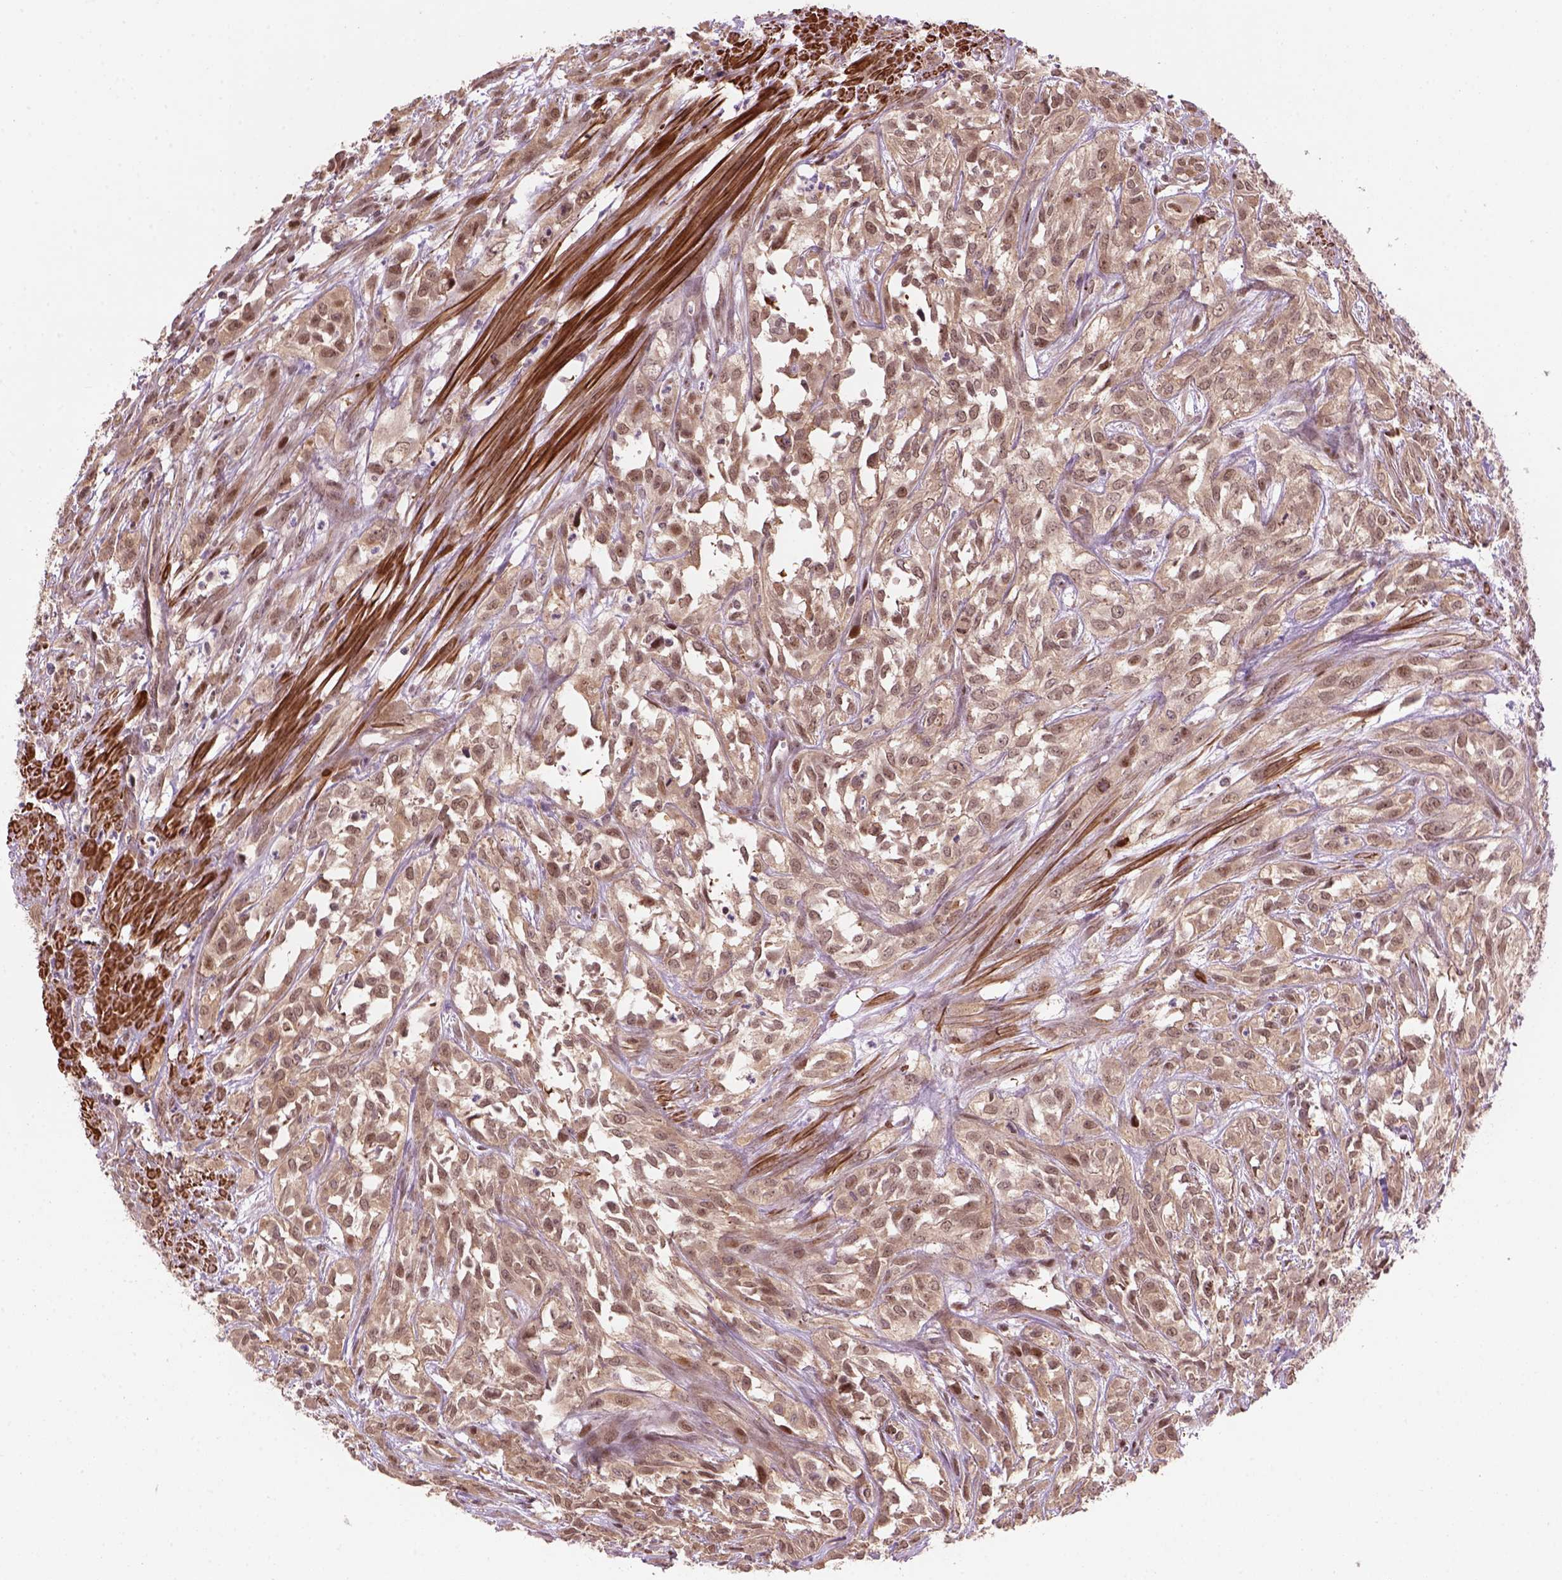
{"staining": {"intensity": "moderate", "quantity": "<25%", "location": "cytoplasmic/membranous,nuclear"}, "tissue": "urothelial cancer", "cell_type": "Tumor cells", "image_type": "cancer", "snomed": [{"axis": "morphology", "description": "Urothelial carcinoma, High grade"}, {"axis": "topography", "description": "Urinary bladder"}], "caption": "Protein expression analysis of human urothelial cancer reveals moderate cytoplasmic/membranous and nuclear expression in approximately <25% of tumor cells.", "gene": "PSMD11", "patient": {"sex": "male", "age": 67}}